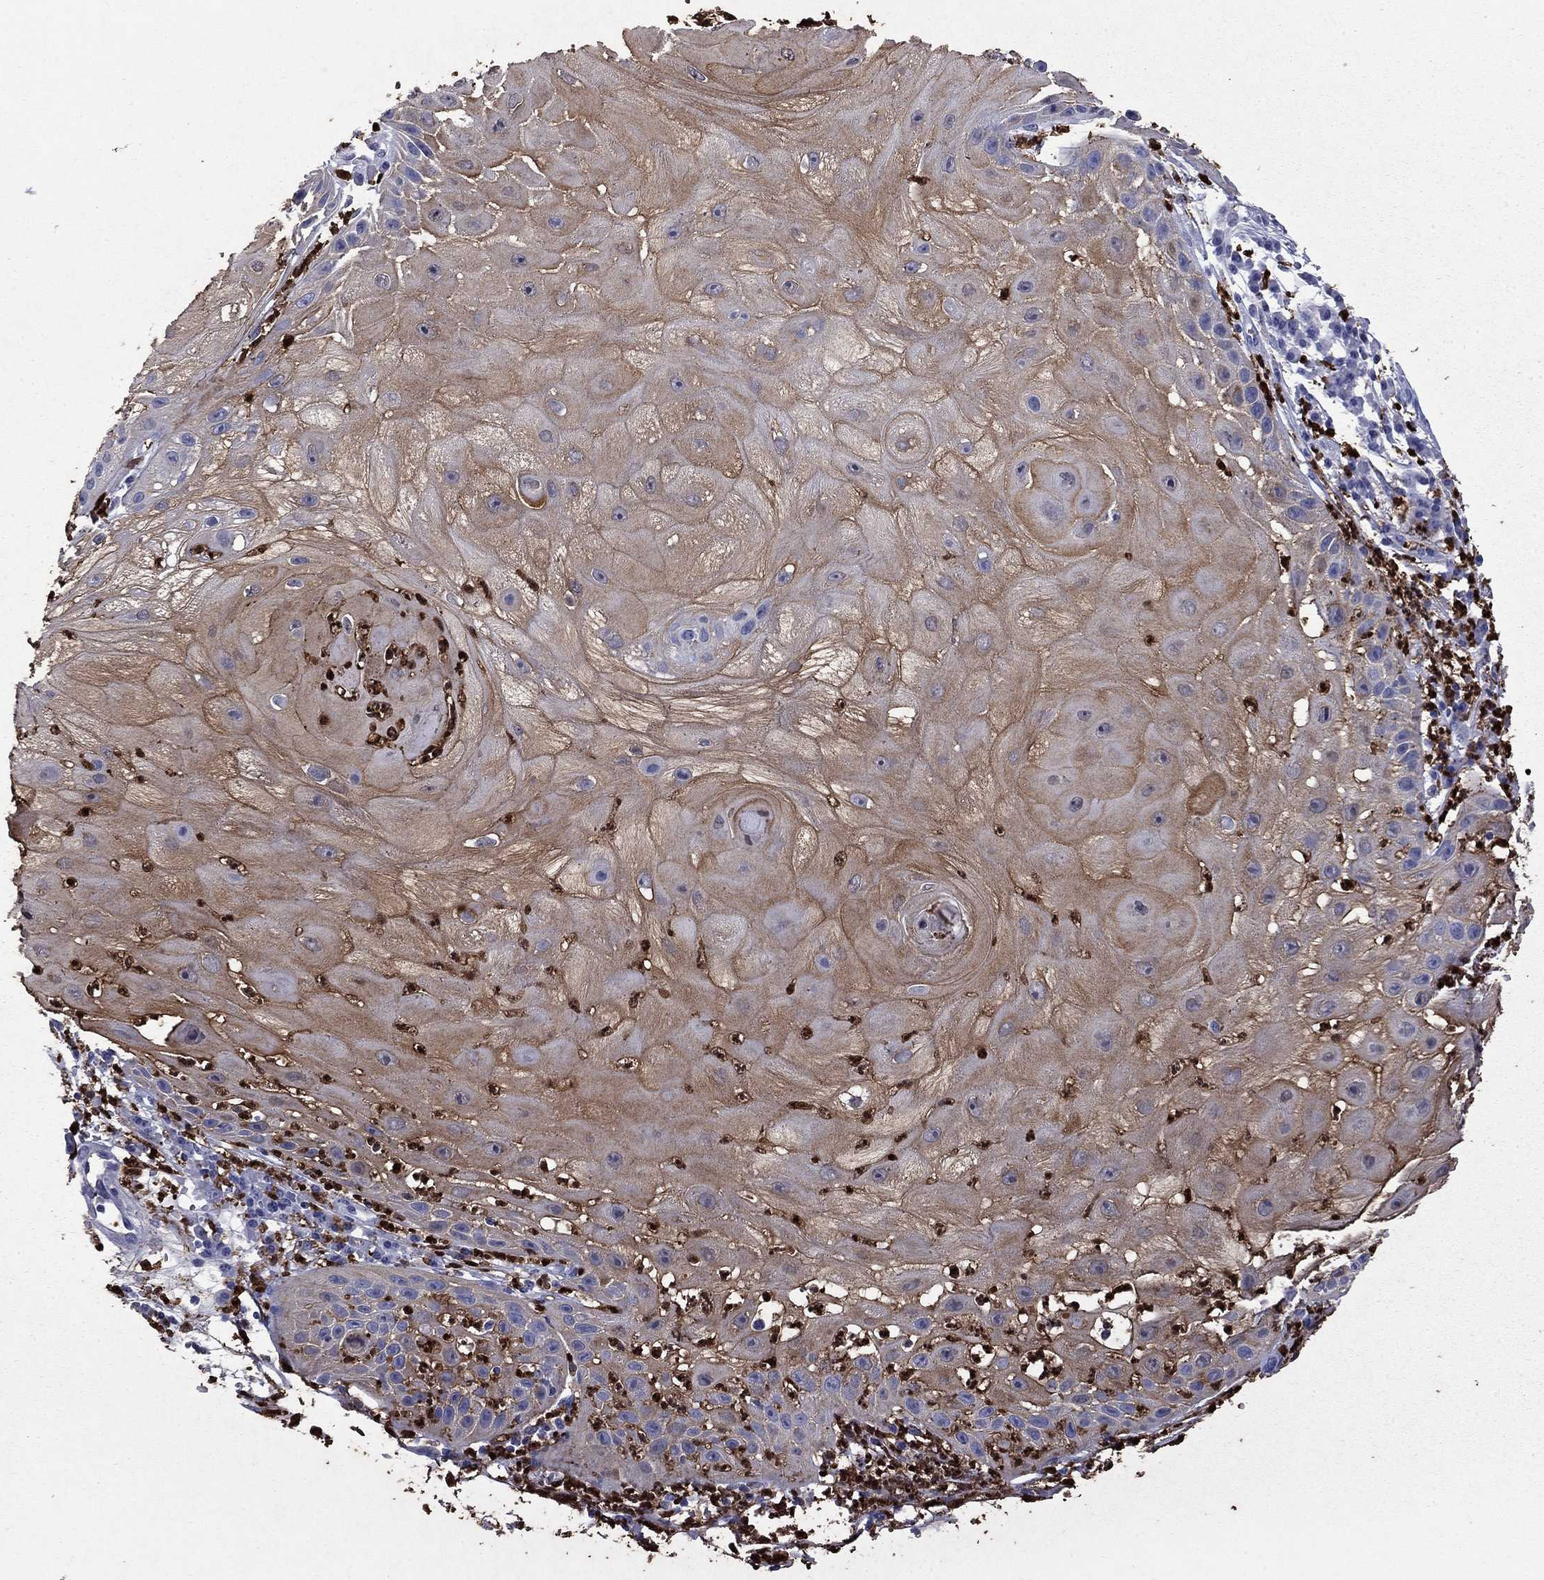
{"staining": {"intensity": "moderate", "quantity": ">75%", "location": "cytoplasmic/membranous"}, "tissue": "skin cancer", "cell_type": "Tumor cells", "image_type": "cancer", "snomed": [{"axis": "morphology", "description": "Normal tissue, NOS"}, {"axis": "morphology", "description": "Squamous cell carcinoma, NOS"}, {"axis": "topography", "description": "Skin"}], "caption": "Moderate cytoplasmic/membranous protein staining is appreciated in approximately >75% of tumor cells in squamous cell carcinoma (skin). (IHC, brightfield microscopy, high magnification).", "gene": "TRIM29", "patient": {"sex": "male", "age": 79}}